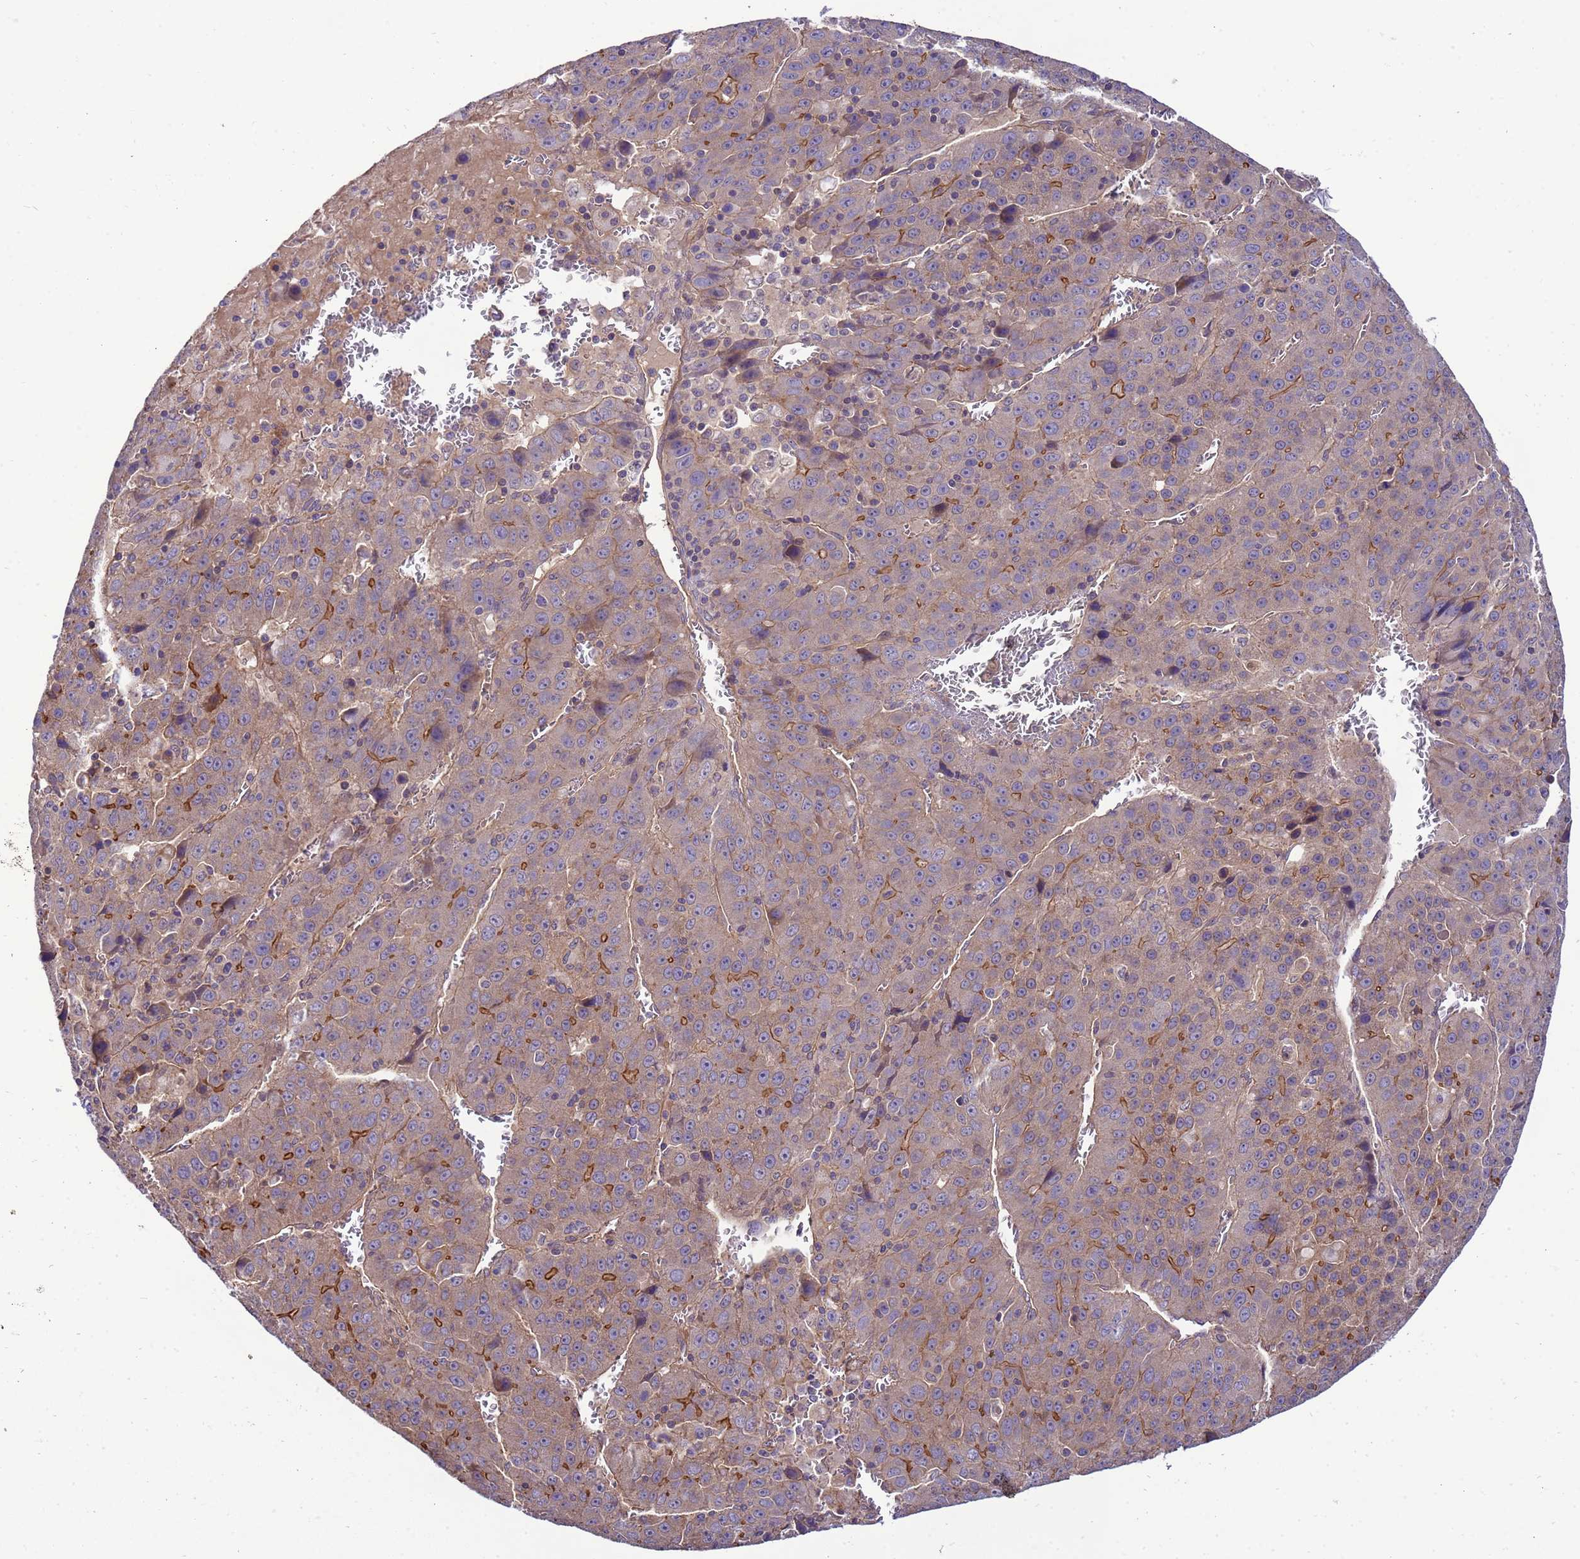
{"staining": {"intensity": "strong", "quantity": "<25%", "location": "cytoplasmic/membranous"}, "tissue": "liver cancer", "cell_type": "Tumor cells", "image_type": "cancer", "snomed": [{"axis": "morphology", "description": "Carcinoma, Hepatocellular, NOS"}, {"axis": "topography", "description": "Liver"}], "caption": "Human hepatocellular carcinoma (liver) stained with a protein marker exhibits strong staining in tumor cells.", "gene": "SMCO3", "patient": {"sex": "female", "age": 53}}